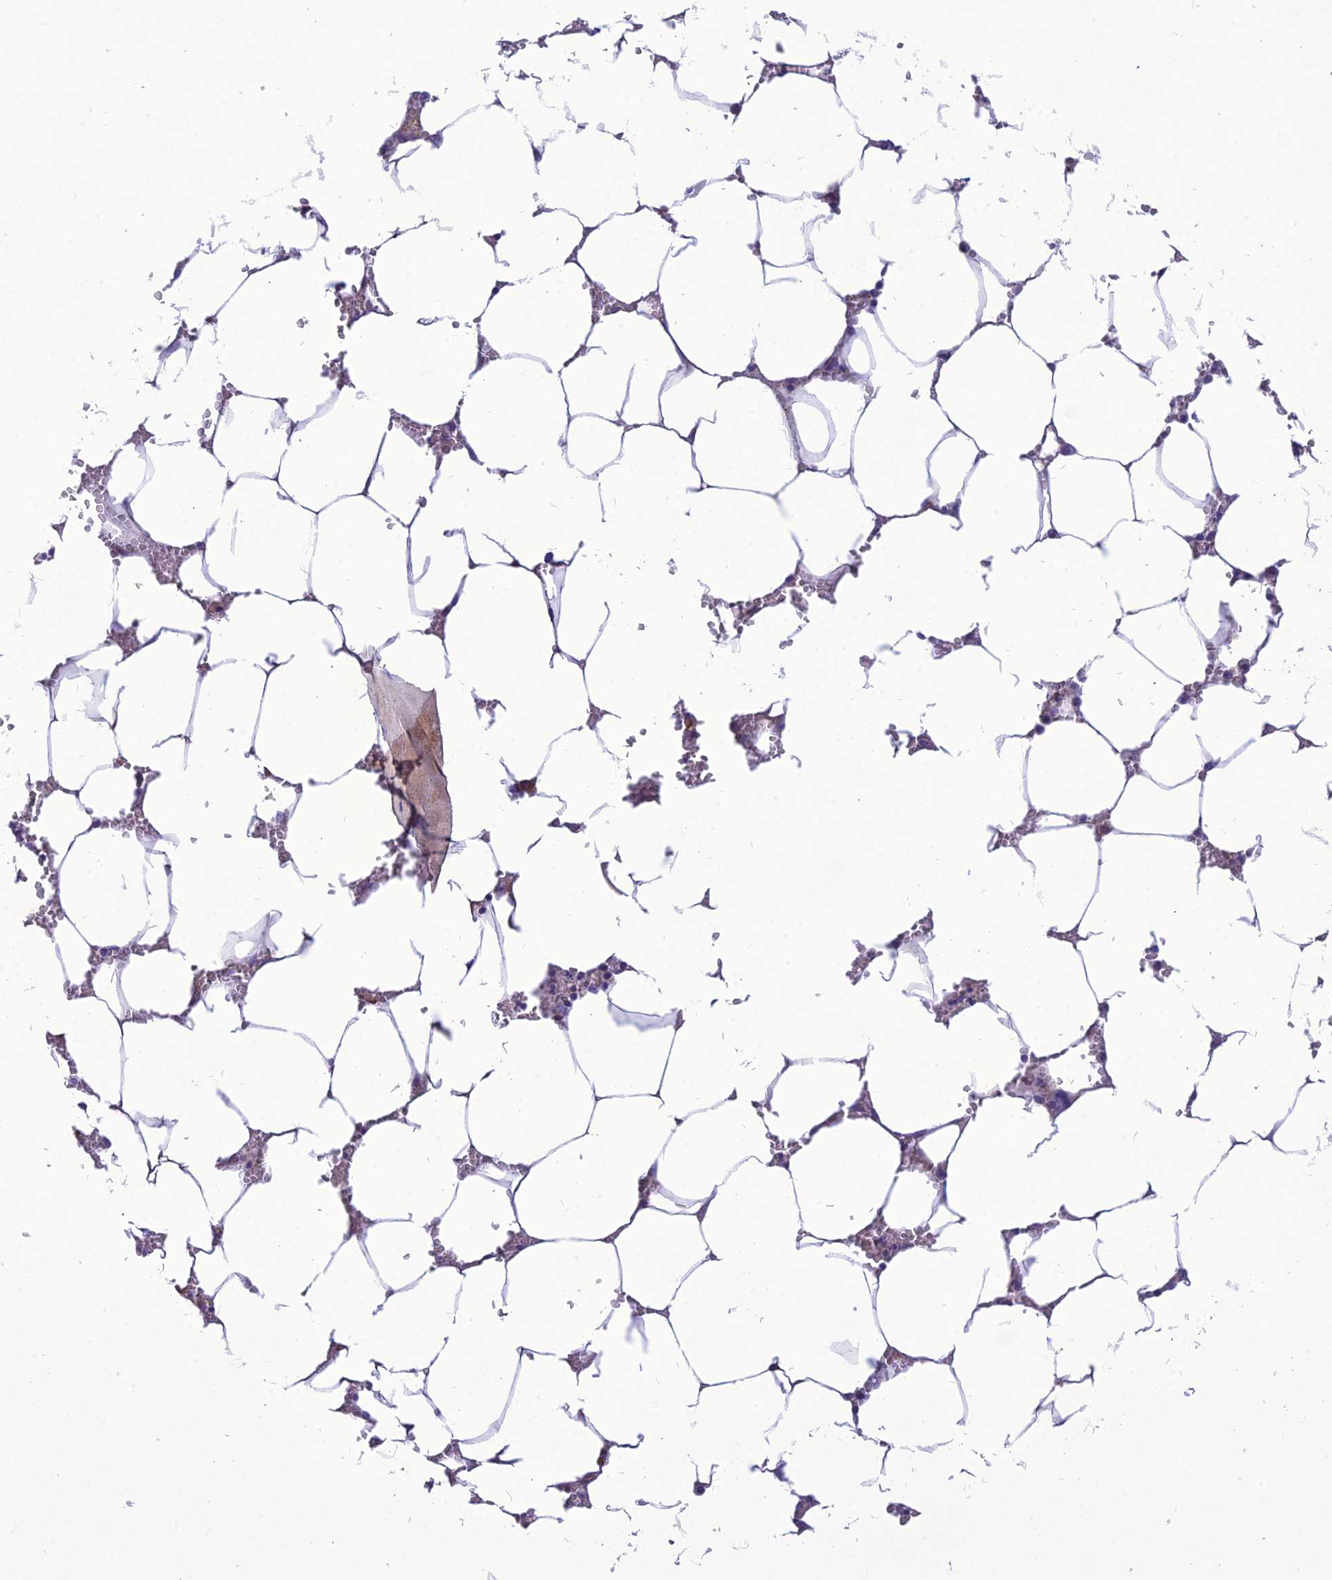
{"staining": {"intensity": "weak", "quantity": "<25%", "location": "cytoplasmic/membranous"}, "tissue": "bone marrow", "cell_type": "Hematopoietic cells", "image_type": "normal", "snomed": [{"axis": "morphology", "description": "Normal tissue, NOS"}, {"axis": "topography", "description": "Bone marrow"}], "caption": "High power microscopy histopathology image of an immunohistochemistry image of normal bone marrow, revealing no significant expression in hematopoietic cells.", "gene": "TEKT3", "patient": {"sex": "male", "age": 70}}